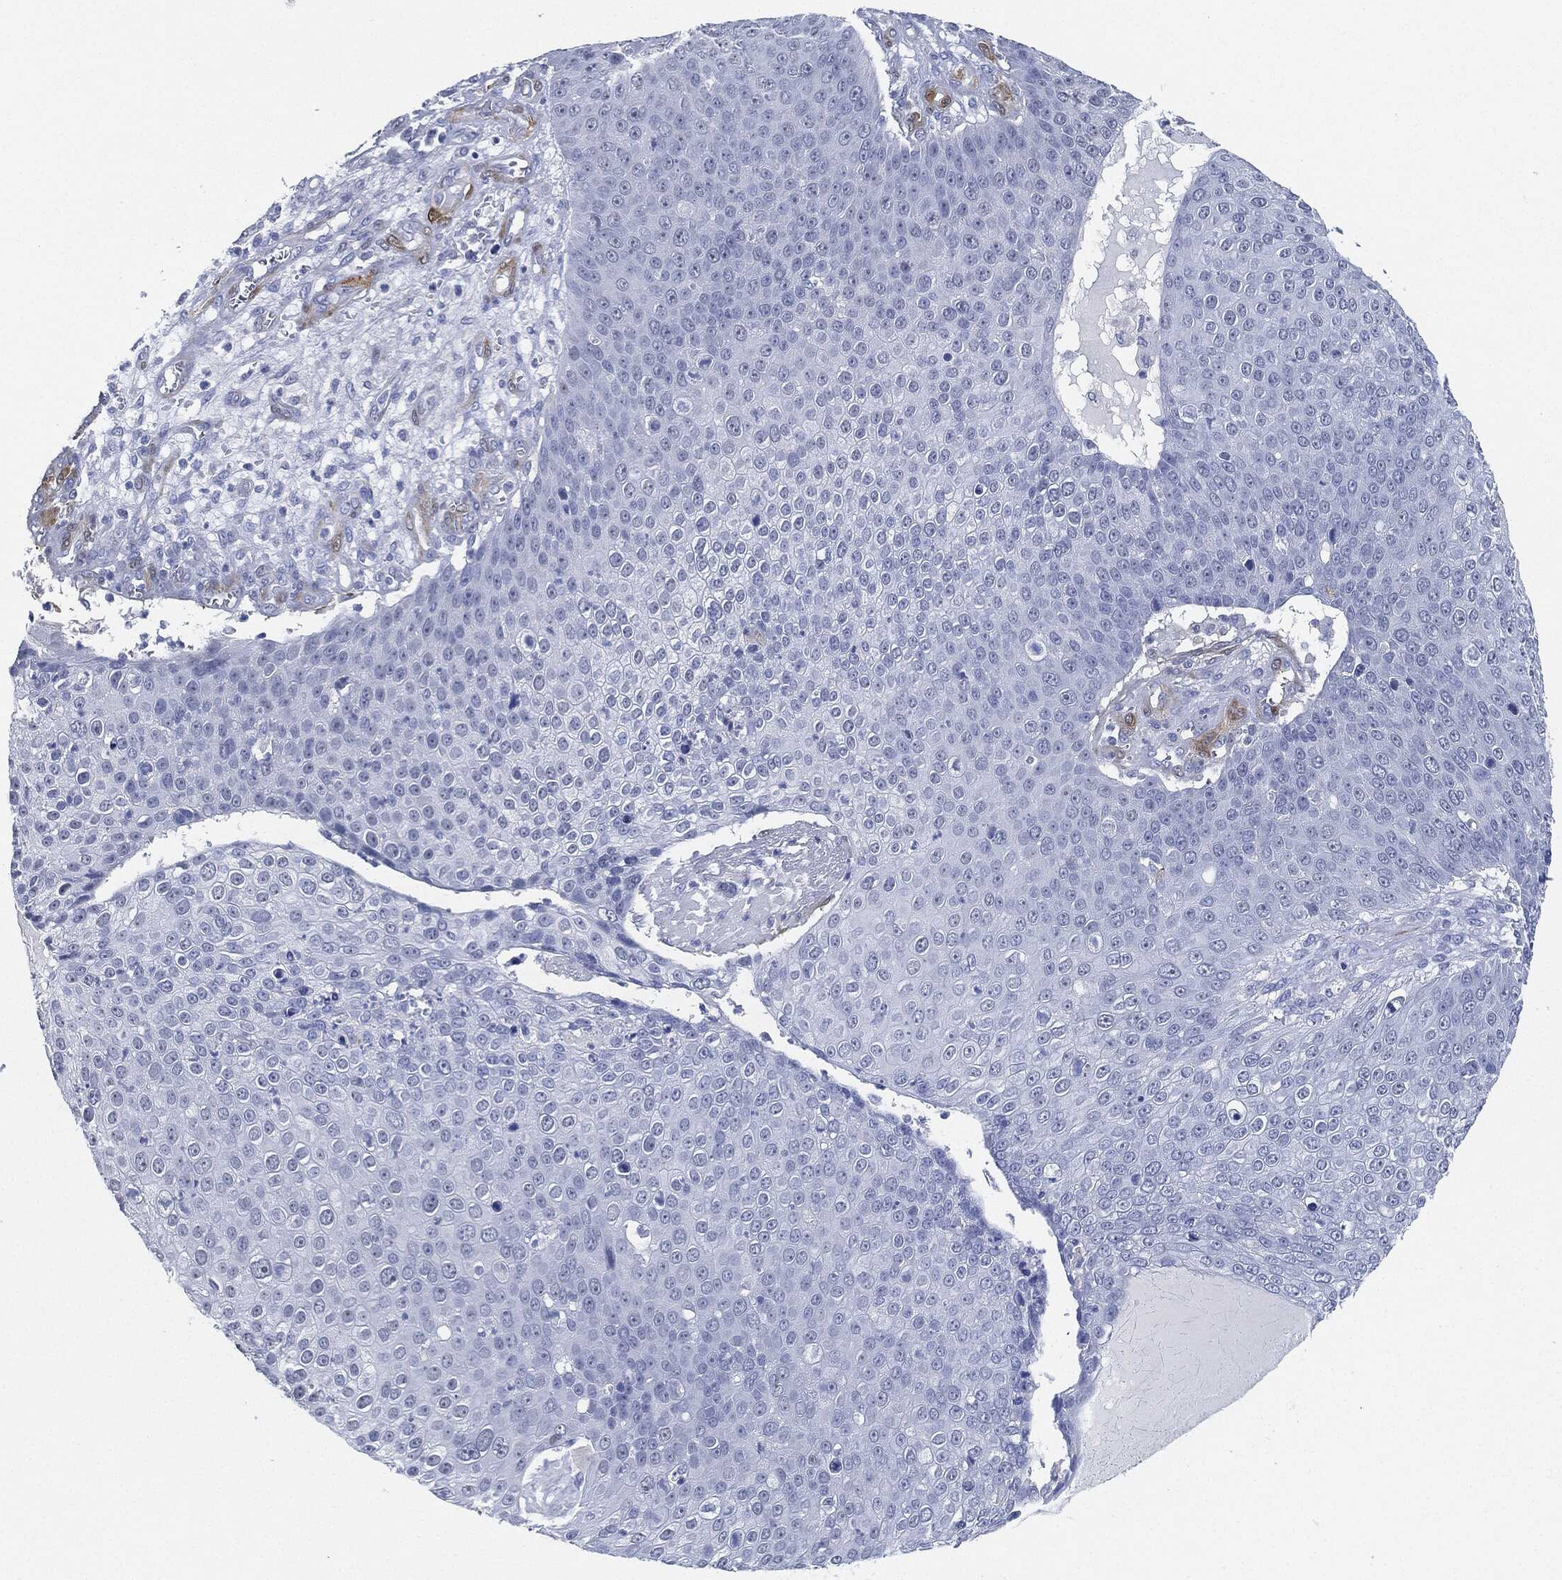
{"staining": {"intensity": "negative", "quantity": "none", "location": "none"}, "tissue": "skin cancer", "cell_type": "Tumor cells", "image_type": "cancer", "snomed": [{"axis": "morphology", "description": "Squamous cell carcinoma, NOS"}, {"axis": "topography", "description": "Skin"}], "caption": "Human skin cancer (squamous cell carcinoma) stained for a protein using immunohistochemistry (IHC) reveals no positivity in tumor cells.", "gene": "TAGLN", "patient": {"sex": "male", "age": 71}}